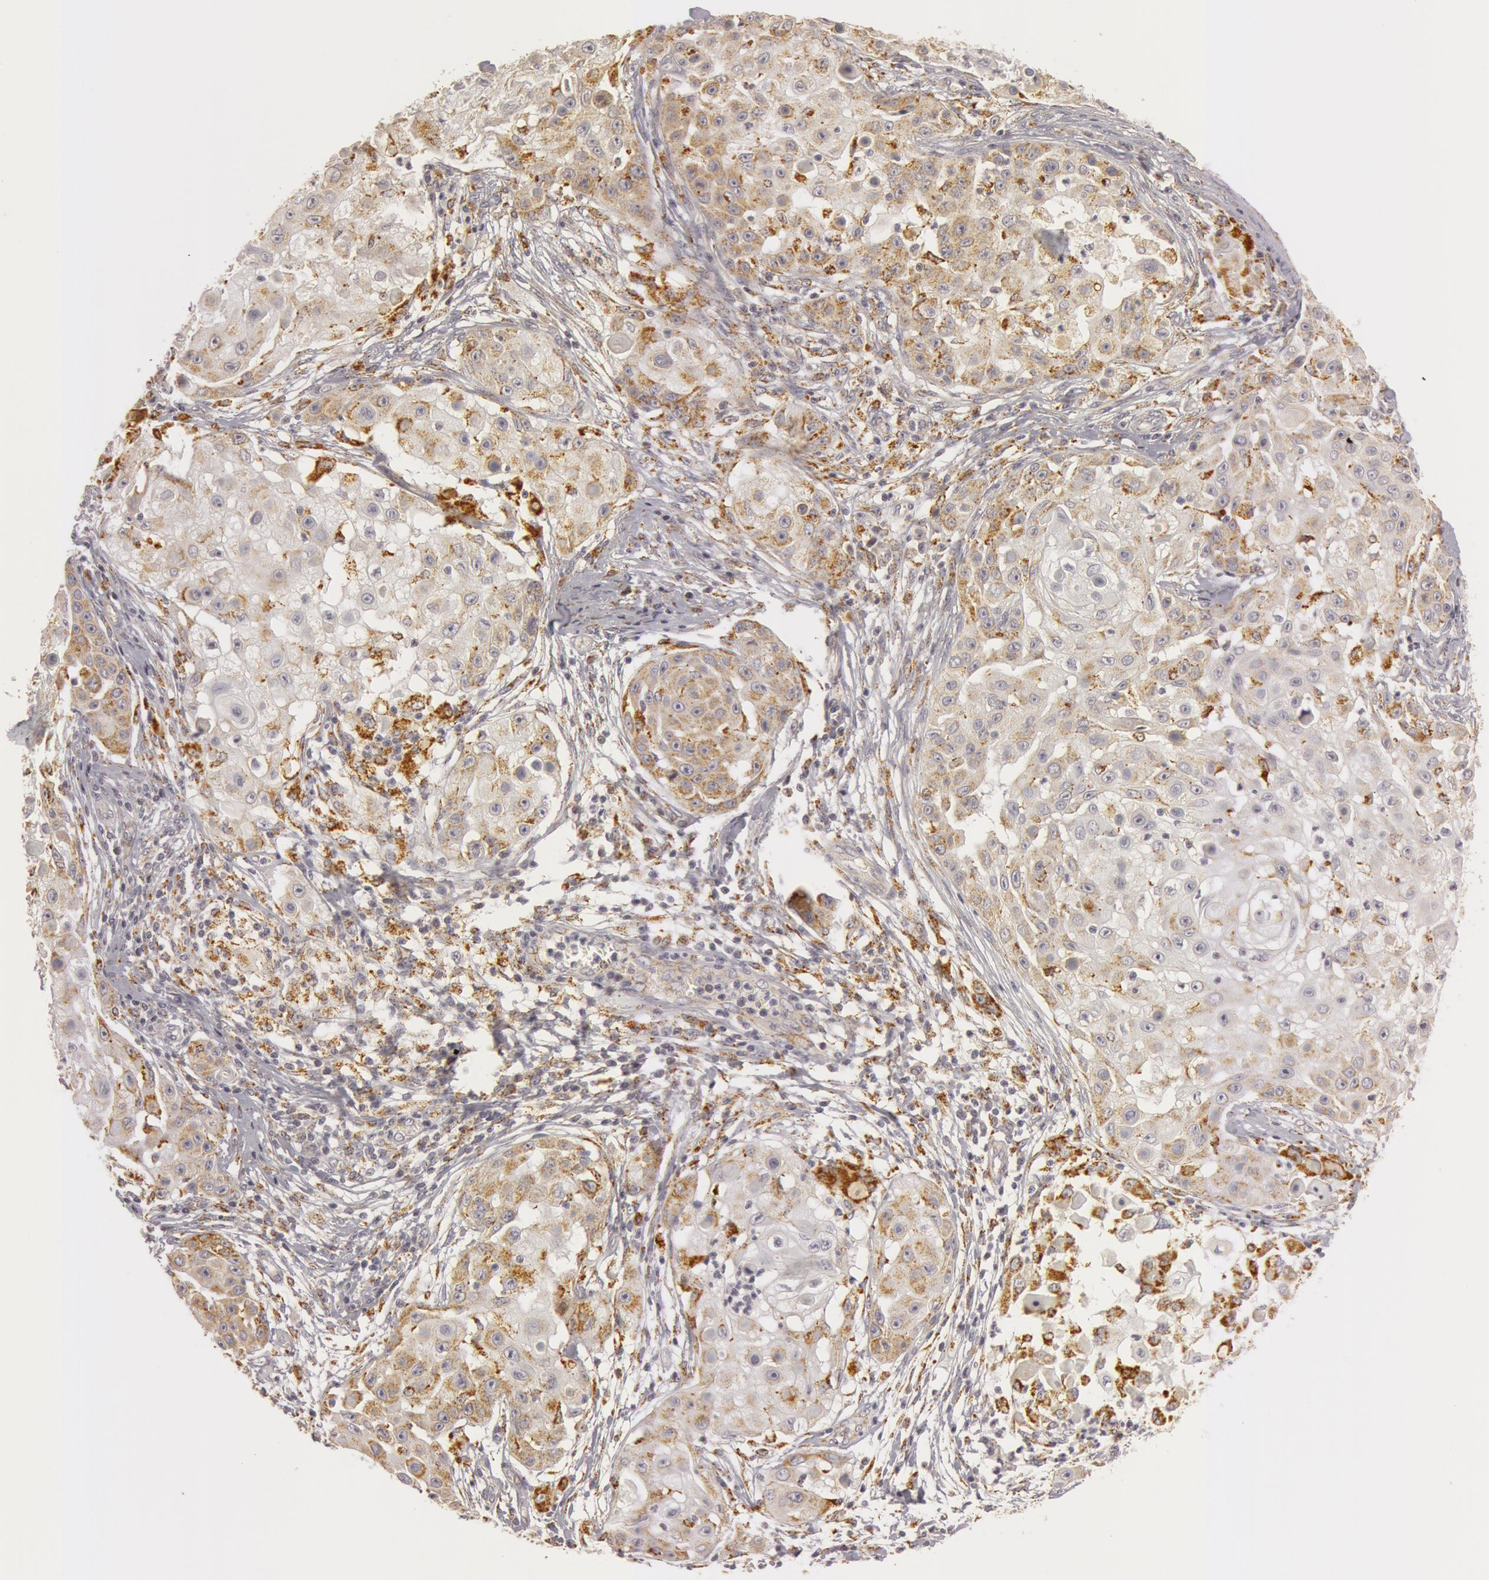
{"staining": {"intensity": "weak", "quantity": ">75%", "location": "cytoplasmic/membranous"}, "tissue": "skin cancer", "cell_type": "Tumor cells", "image_type": "cancer", "snomed": [{"axis": "morphology", "description": "Squamous cell carcinoma, NOS"}, {"axis": "topography", "description": "Skin"}], "caption": "Immunohistochemistry (IHC) of skin cancer (squamous cell carcinoma) shows low levels of weak cytoplasmic/membranous staining in approximately >75% of tumor cells. (IHC, brightfield microscopy, high magnification).", "gene": "C7", "patient": {"sex": "female", "age": 57}}